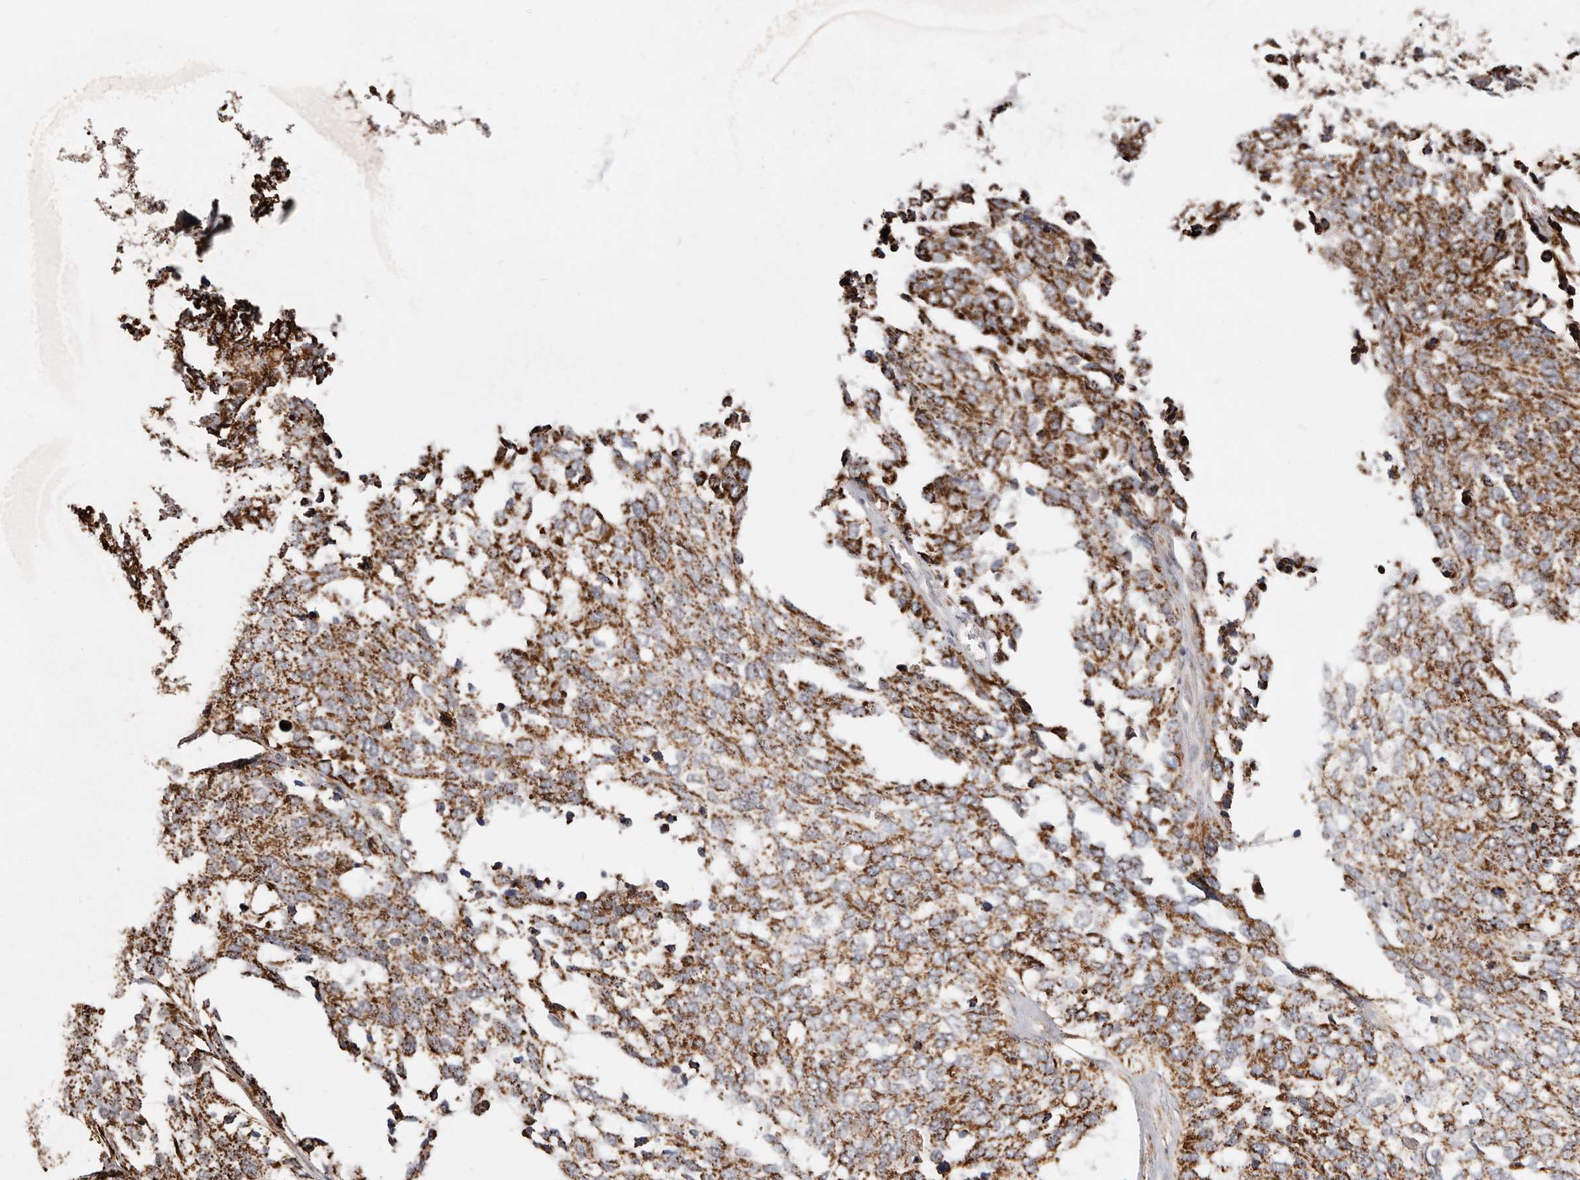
{"staining": {"intensity": "moderate", "quantity": ">75%", "location": "cytoplasmic/membranous"}, "tissue": "ovarian cancer", "cell_type": "Tumor cells", "image_type": "cancer", "snomed": [{"axis": "morphology", "description": "Cystadenocarcinoma, serous, NOS"}, {"axis": "topography", "description": "Ovary"}], "caption": "Immunohistochemical staining of human ovarian cancer (serous cystadenocarcinoma) shows moderate cytoplasmic/membranous protein expression in about >75% of tumor cells. The staining was performed using DAB, with brown indicating positive protein expression. Nuclei are stained blue with hematoxylin.", "gene": "PRKACB", "patient": {"sex": "female", "age": 44}}